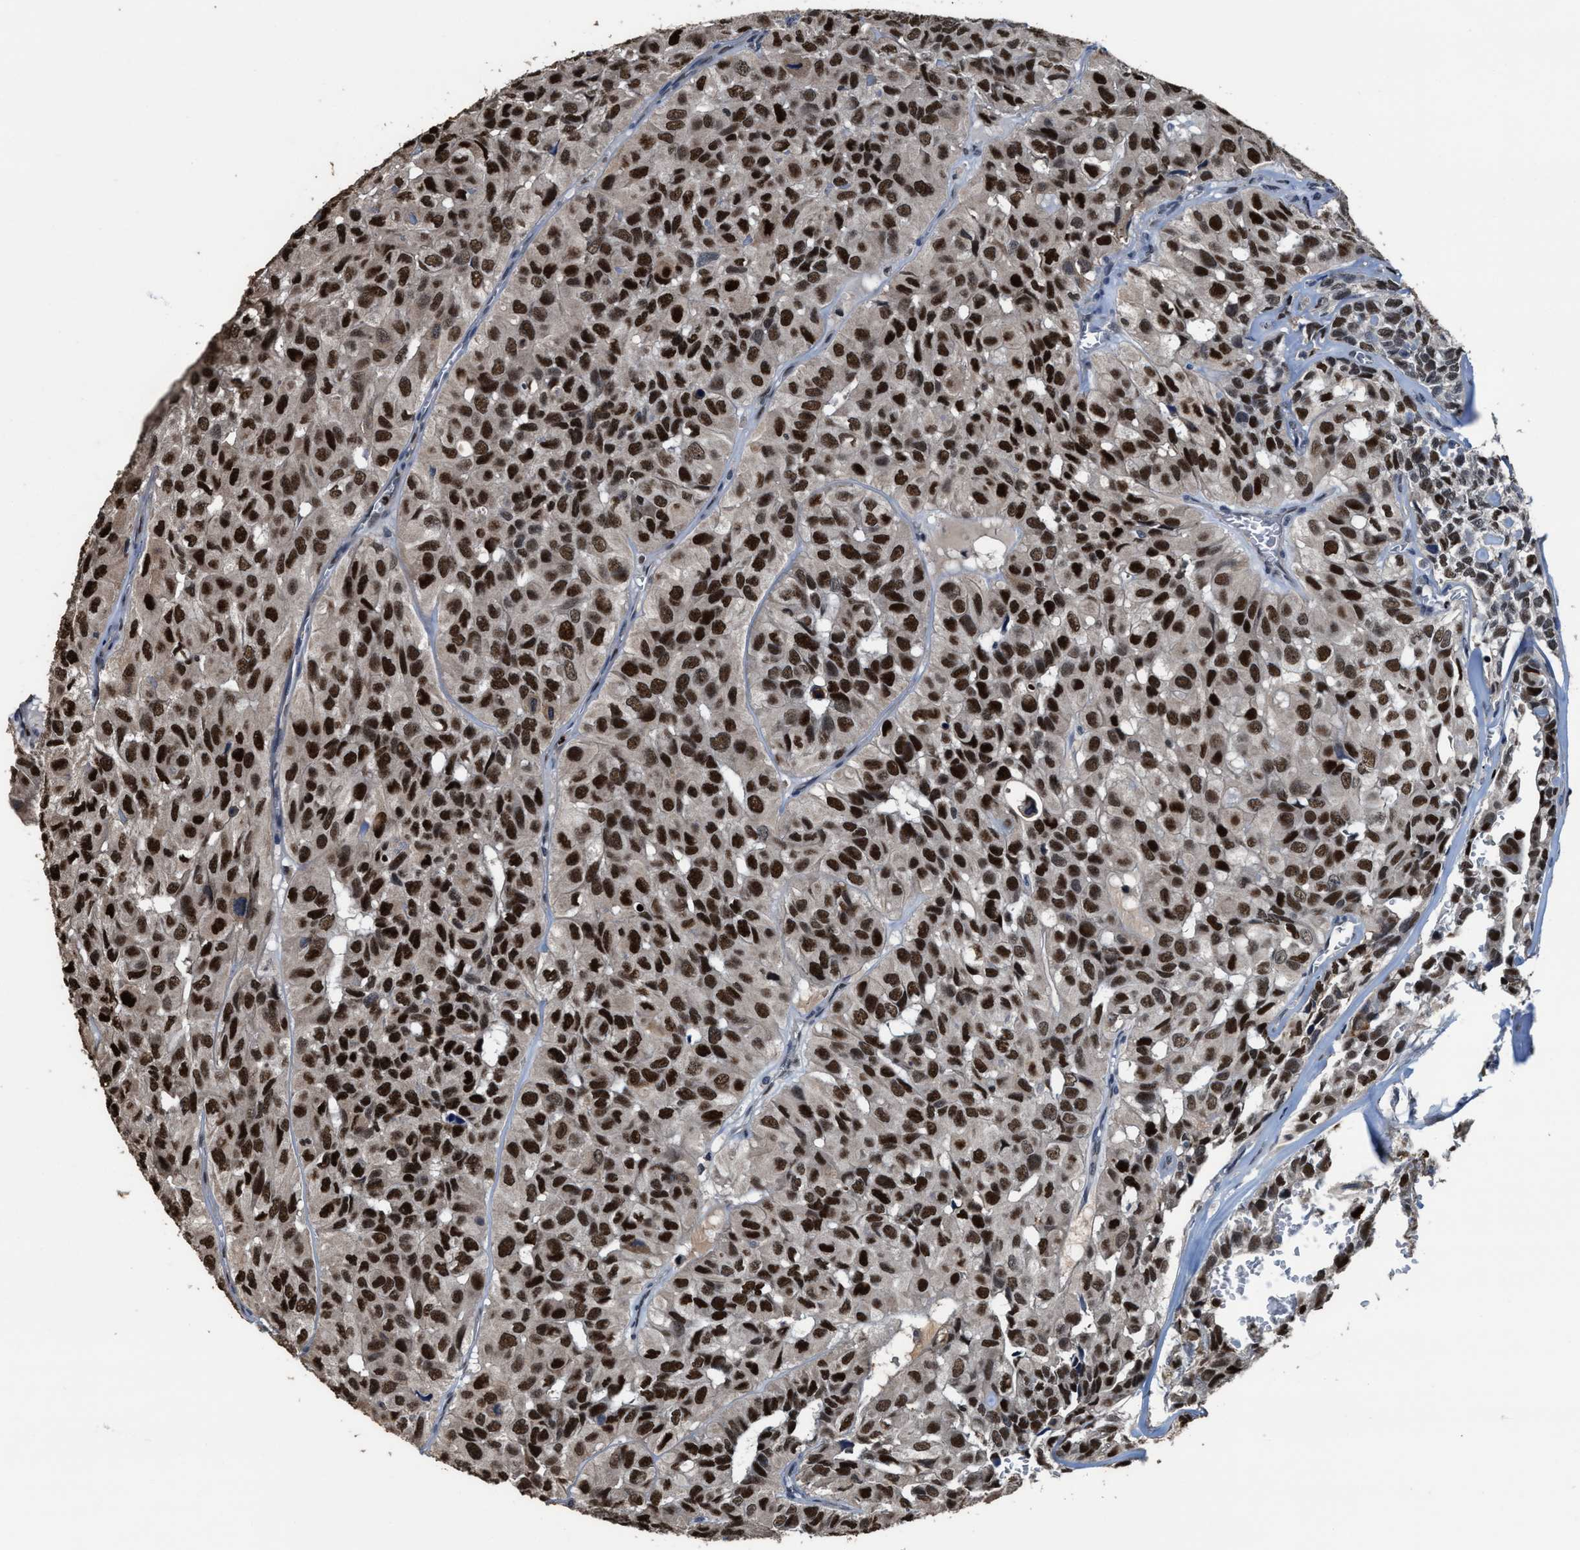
{"staining": {"intensity": "strong", "quantity": ">75%", "location": "nuclear"}, "tissue": "head and neck cancer", "cell_type": "Tumor cells", "image_type": "cancer", "snomed": [{"axis": "morphology", "description": "Adenocarcinoma, NOS"}, {"axis": "topography", "description": "Salivary gland, NOS"}, {"axis": "topography", "description": "Head-Neck"}], "caption": "Brown immunohistochemical staining in adenocarcinoma (head and neck) demonstrates strong nuclear expression in approximately >75% of tumor cells.", "gene": "ZNF20", "patient": {"sex": "female", "age": 76}}